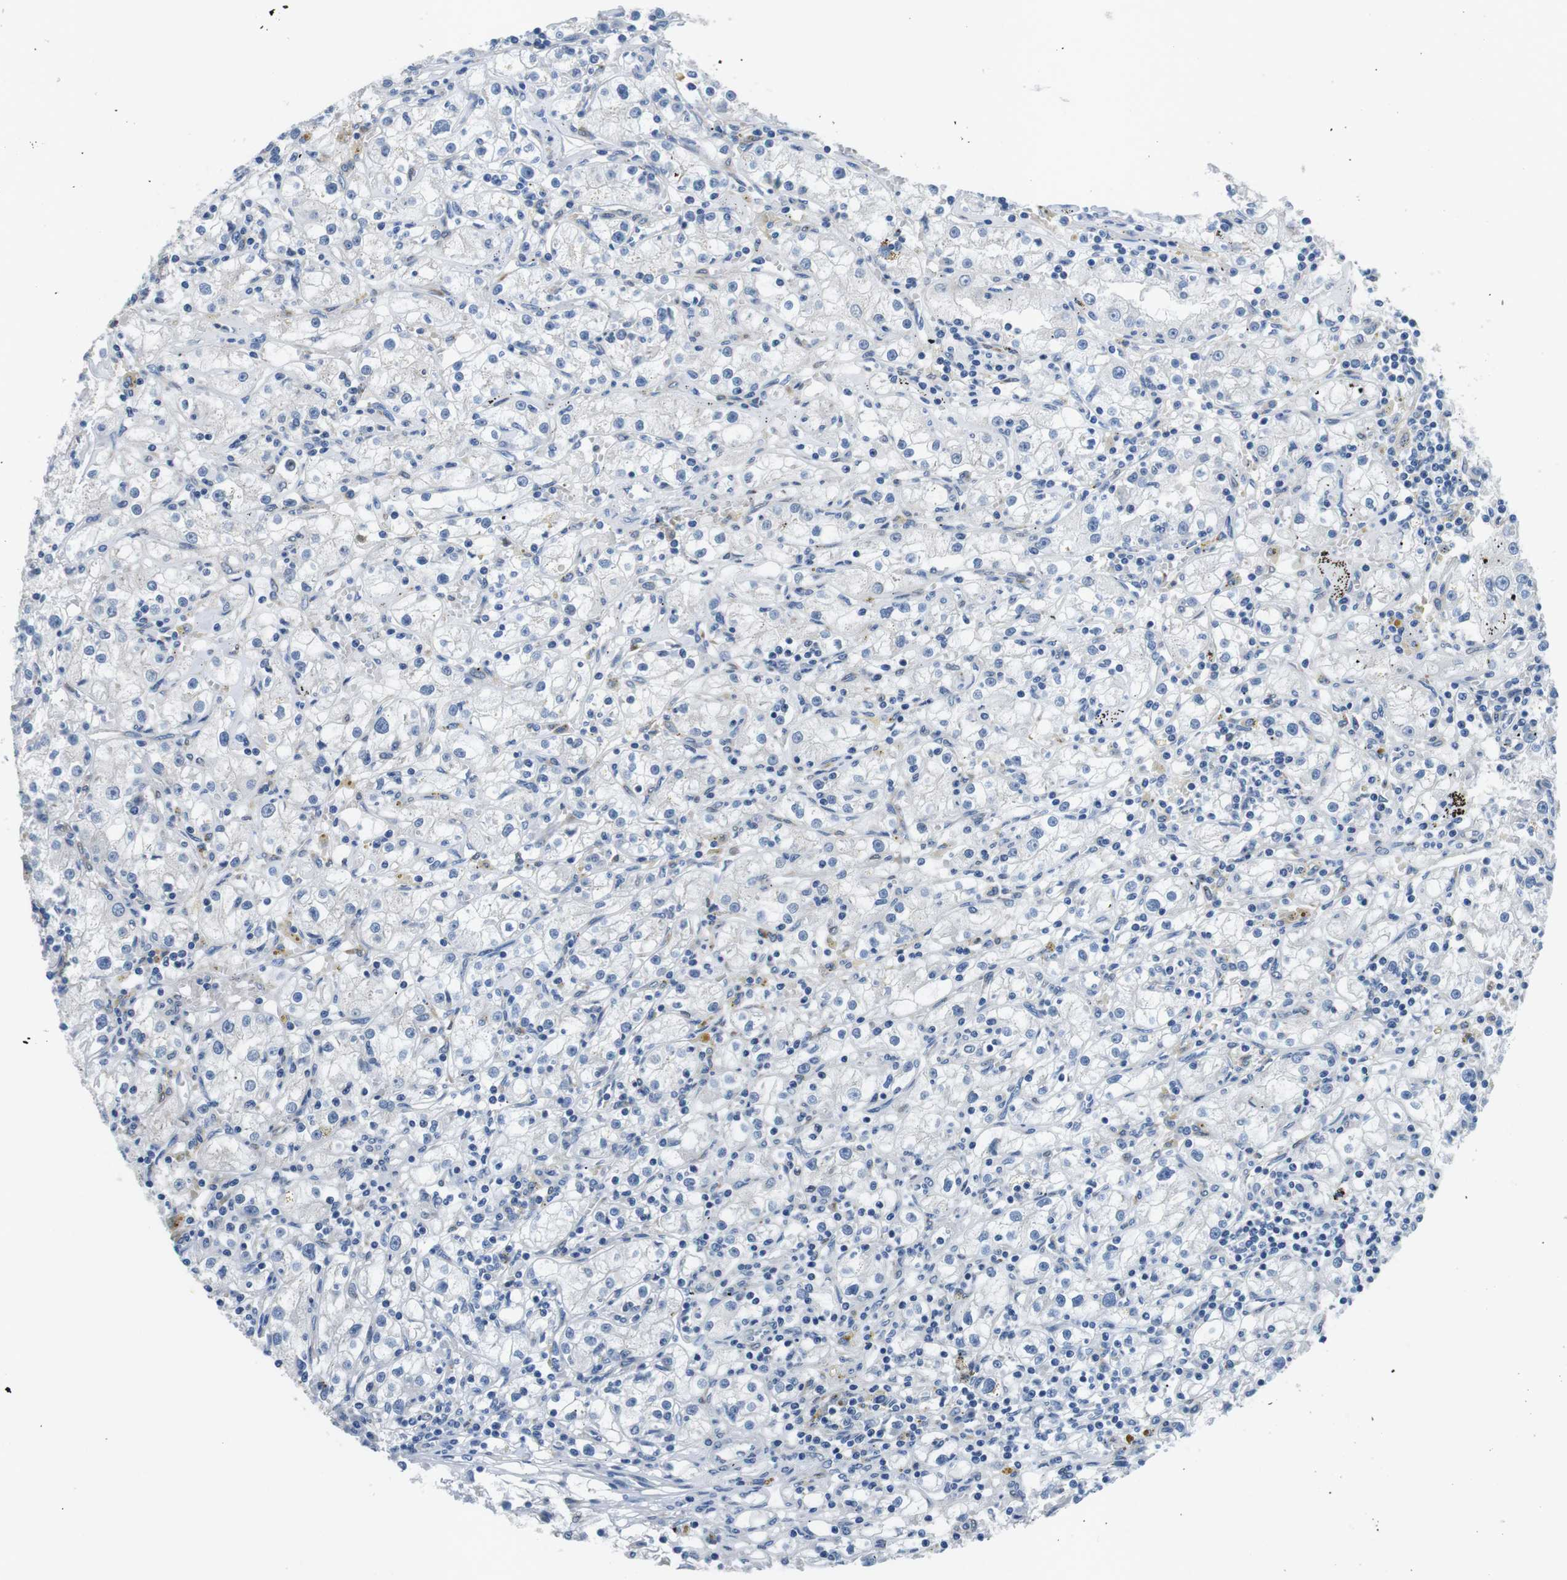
{"staining": {"intensity": "negative", "quantity": "none", "location": "none"}, "tissue": "renal cancer", "cell_type": "Tumor cells", "image_type": "cancer", "snomed": [{"axis": "morphology", "description": "Adenocarcinoma, NOS"}, {"axis": "topography", "description": "Kidney"}], "caption": "This histopathology image is of adenocarcinoma (renal) stained with immunohistochemistry to label a protein in brown with the nuclei are counter-stained blue. There is no staining in tumor cells.", "gene": "PHLDA1", "patient": {"sex": "male", "age": 56}}